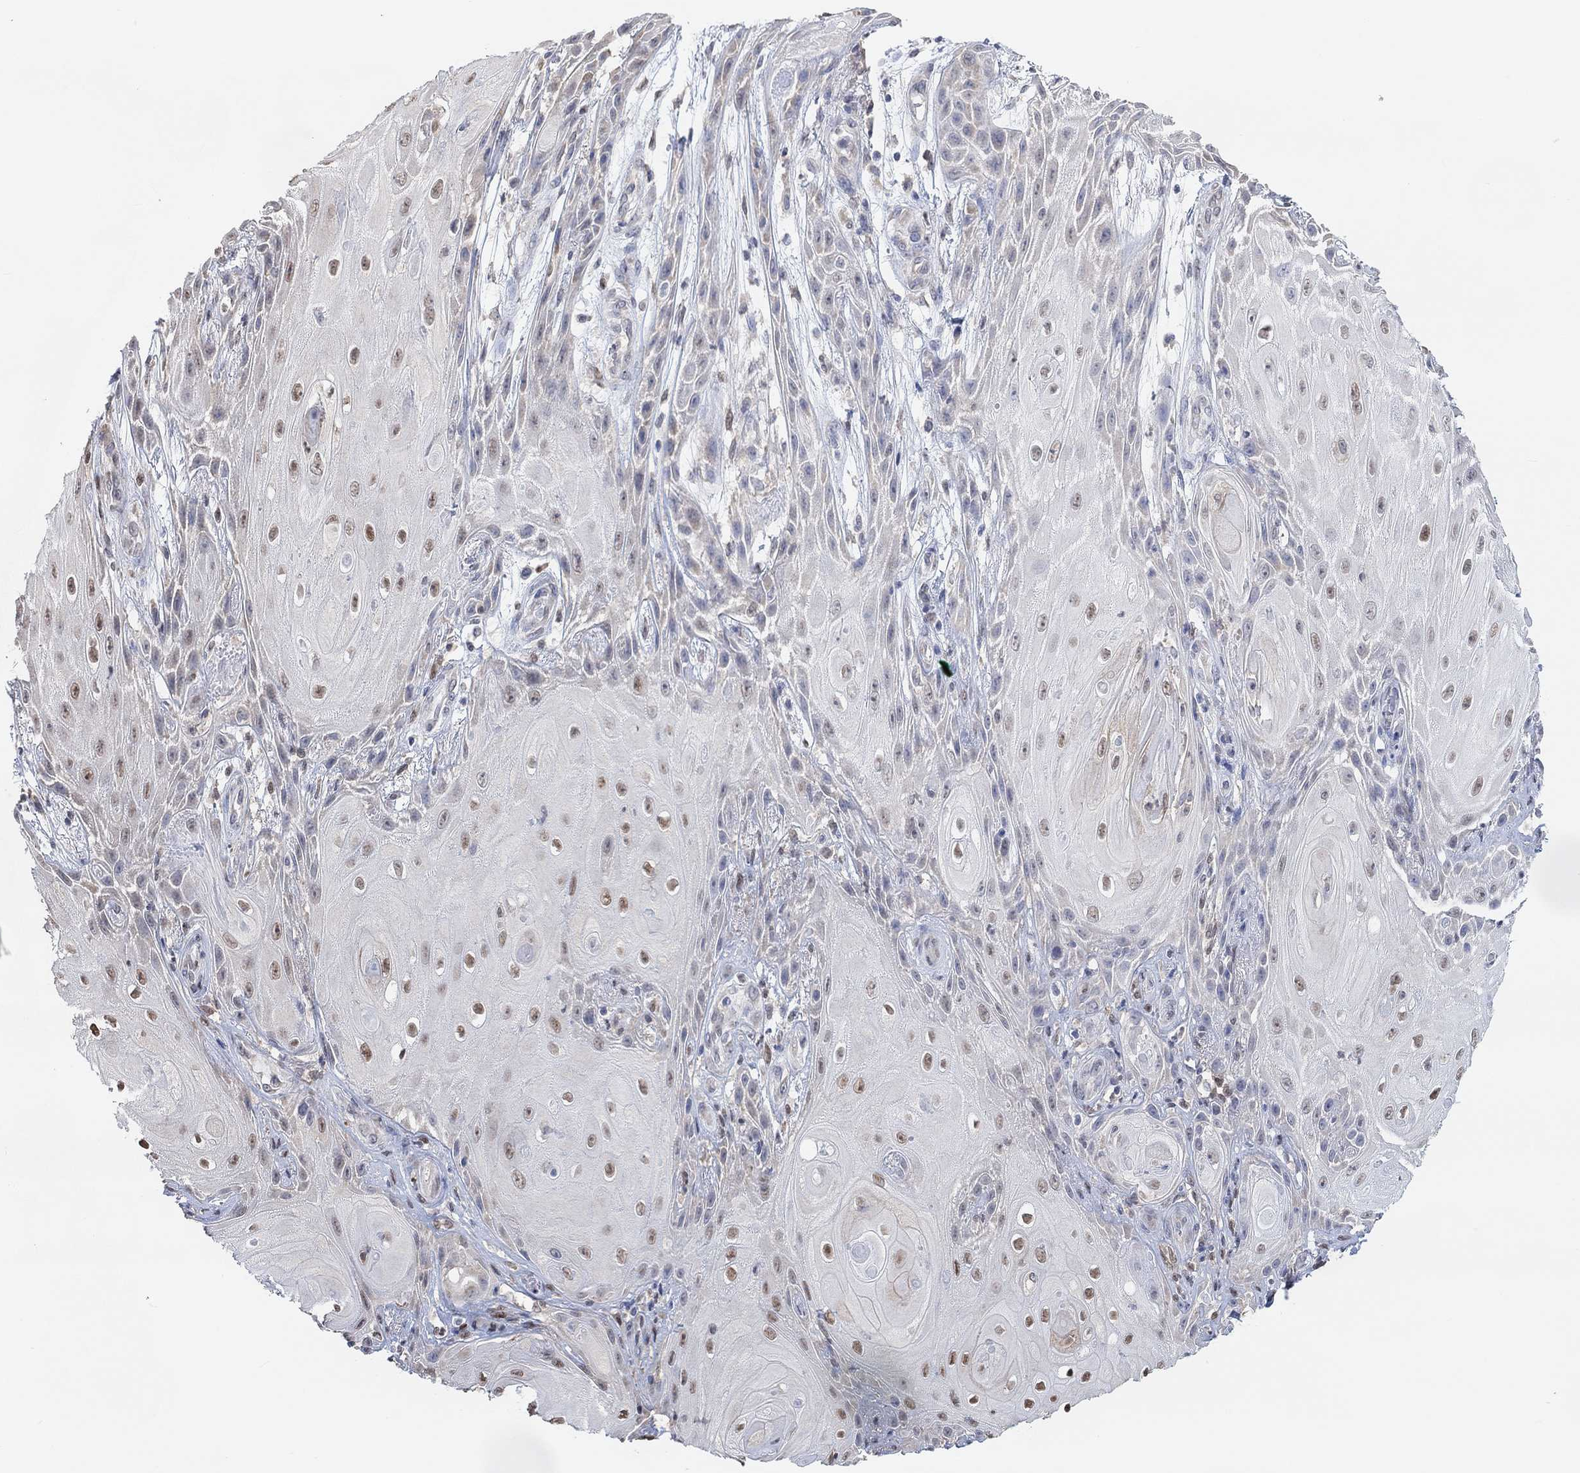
{"staining": {"intensity": "strong", "quantity": "<25%", "location": "nuclear"}, "tissue": "skin cancer", "cell_type": "Tumor cells", "image_type": "cancer", "snomed": [{"axis": "morphology", "description": "Squamous cell carcinoma, NOS"}, {"axis": "topography", "description": "Skin"}], "caption": "A histopathology image of human skin cancer (squamous cell carcinoma) stained for a protein exhibits strong nuclear brown staining in tumor cells.", "gene": "MUC1", "patient": {"sex": "male", "age": 62}}